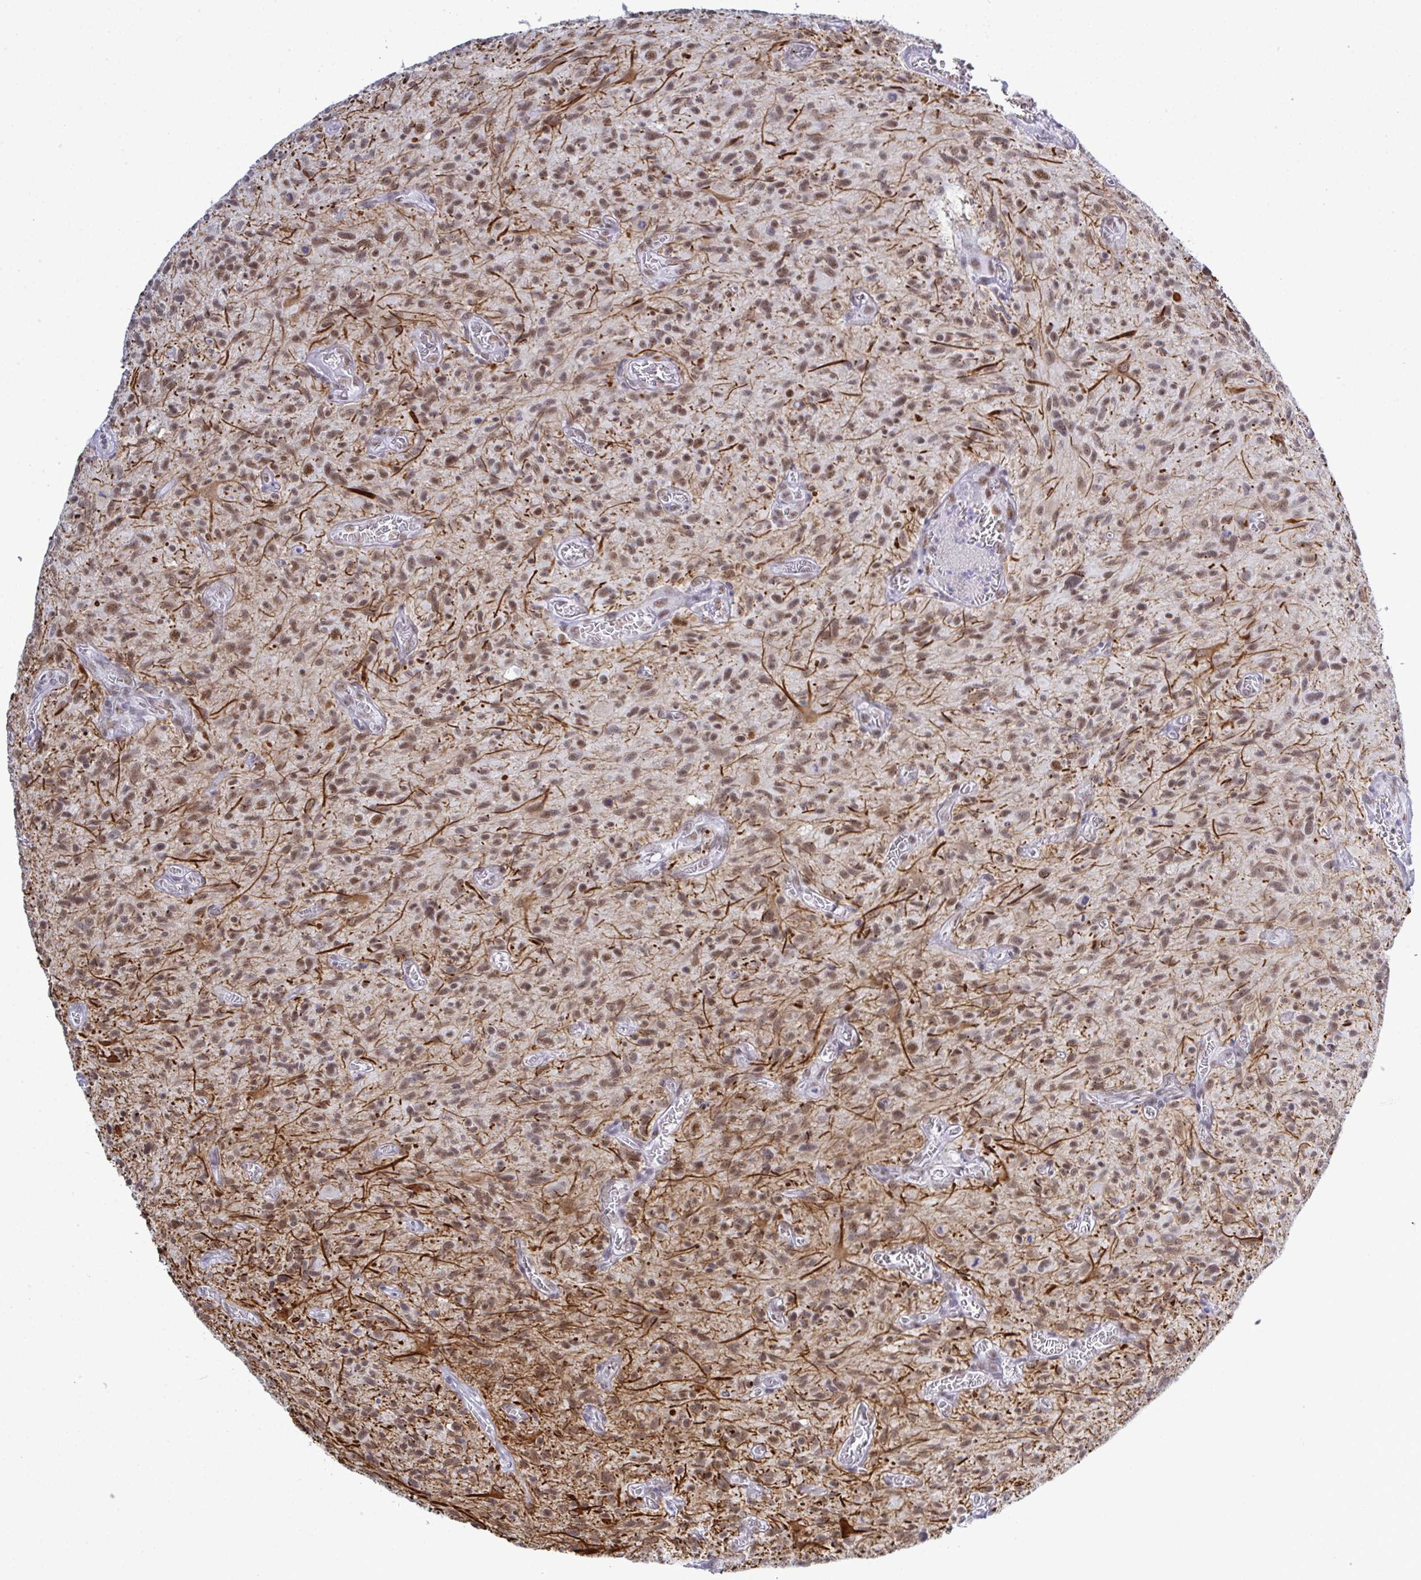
{"staining": {"intensity": "moderate", "quantity": ">75%", "location": "cytoplasmic/membranous,nuclear"}, "tissue": "glioma", "cell_type": "Tumor cells", "image_type": "cancer", "snomed": [{"axis": "morphology", "description": "Glioma, malignant, High grade"}, {"axis": "topography", "description": "Brain"}], "caption": "Malignant high-grade glioma stained with DAB (3,3'-diaminobenzidine) IHC exhibits medium levels of moderate cytoplasmic/membranous and nuclear expression in approximately >75% of tumor cells. The staining was performed using DAB to visualize the protein expression in brown, while the nuclei were stained in blue with hematoxylin (Magnification: 20x).", "gene": "PPP1R10", "patient": {"sex": "male", "age": 75}}